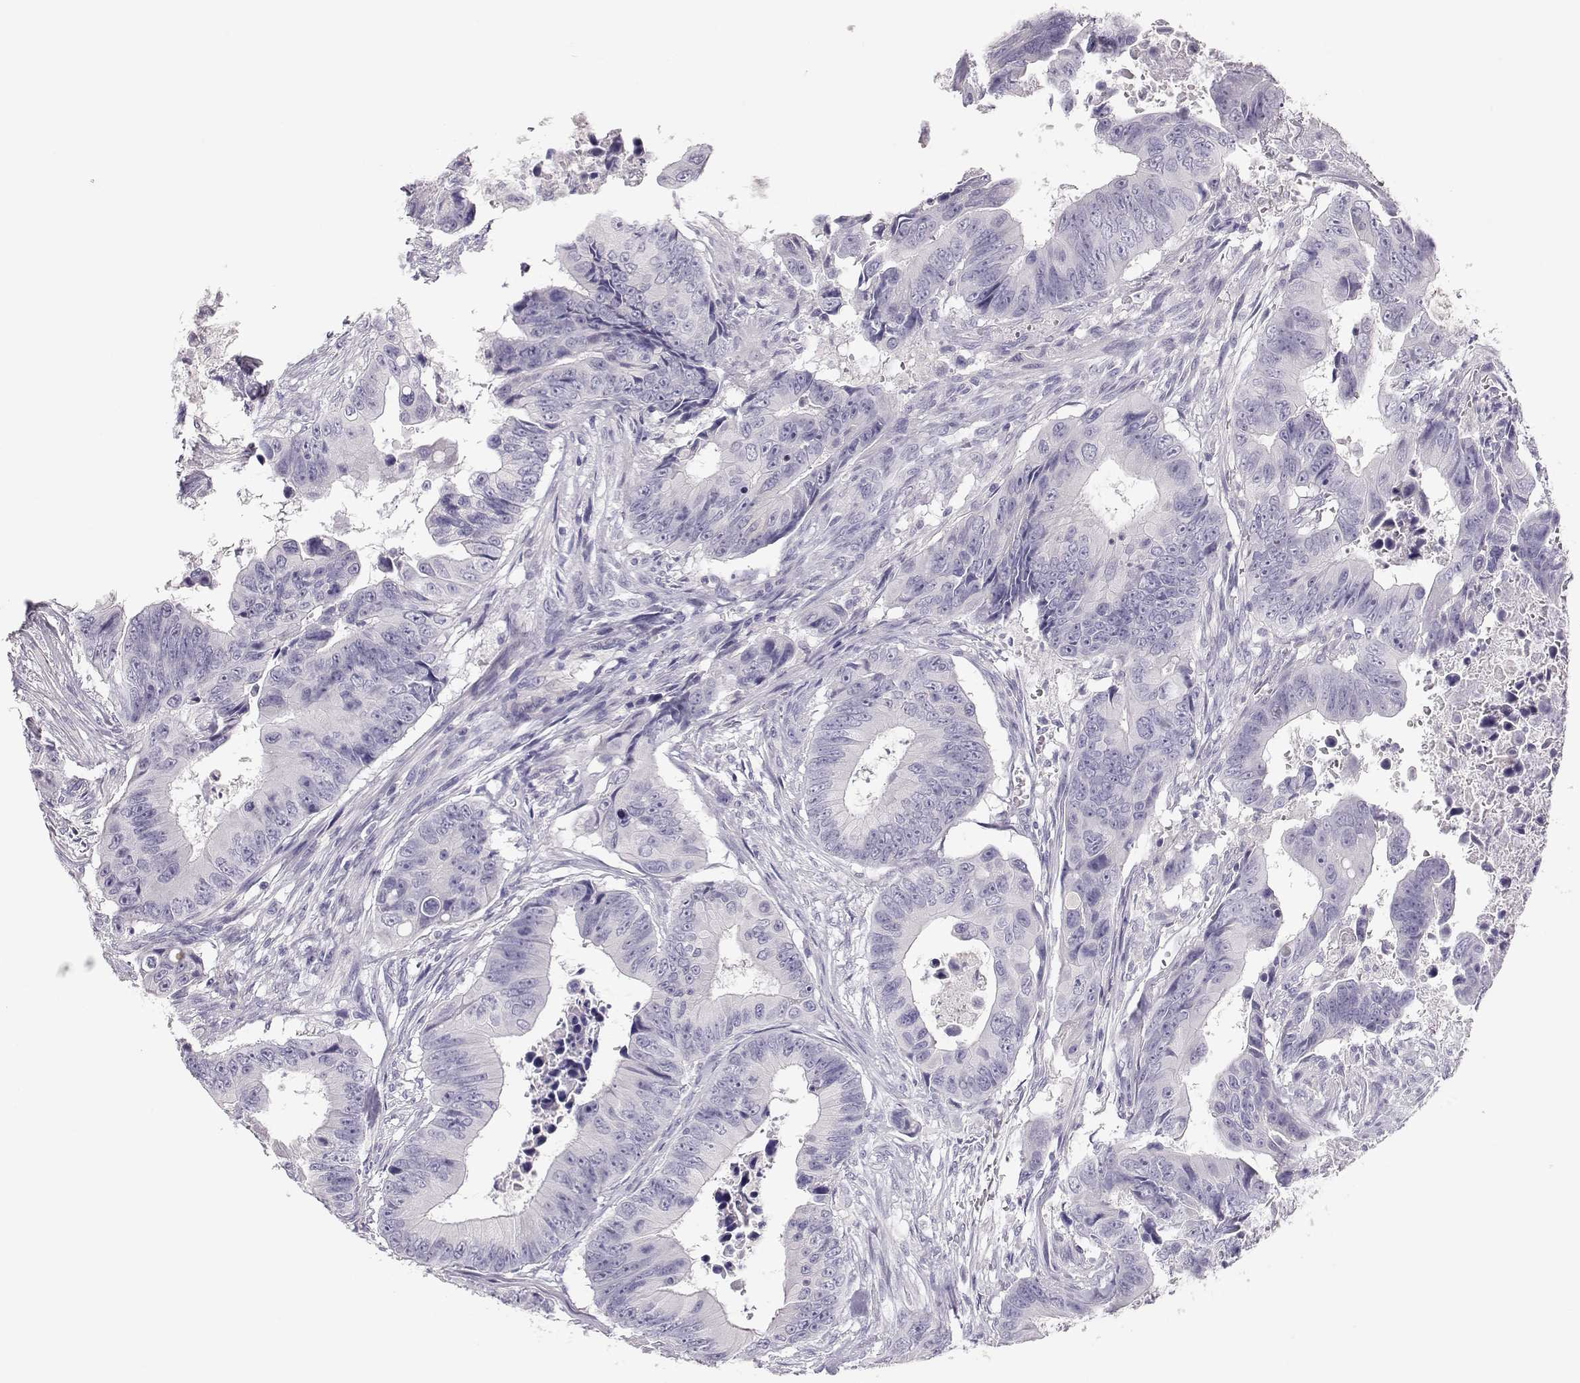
{"staining": {"intensity": "negative", "quantity": "none", "location": "none"}, "tissue": "colorectal cancer", "cell_type": "Tumor cells", "image_type": "cancer", "snomed": [{"axis": "morphology", "description": "Adenocarcinoma, NOS"}, {"axis": "topography", "description": "Colon"}], "caption": "Colorectal cancer was stained to show a protein in brown. There is no significant positivity in tumor cells. (IHC, brightfield microscopy, high magnification).", "gene": "LEPR", "patient": {"sex": "female", "age": 87}}